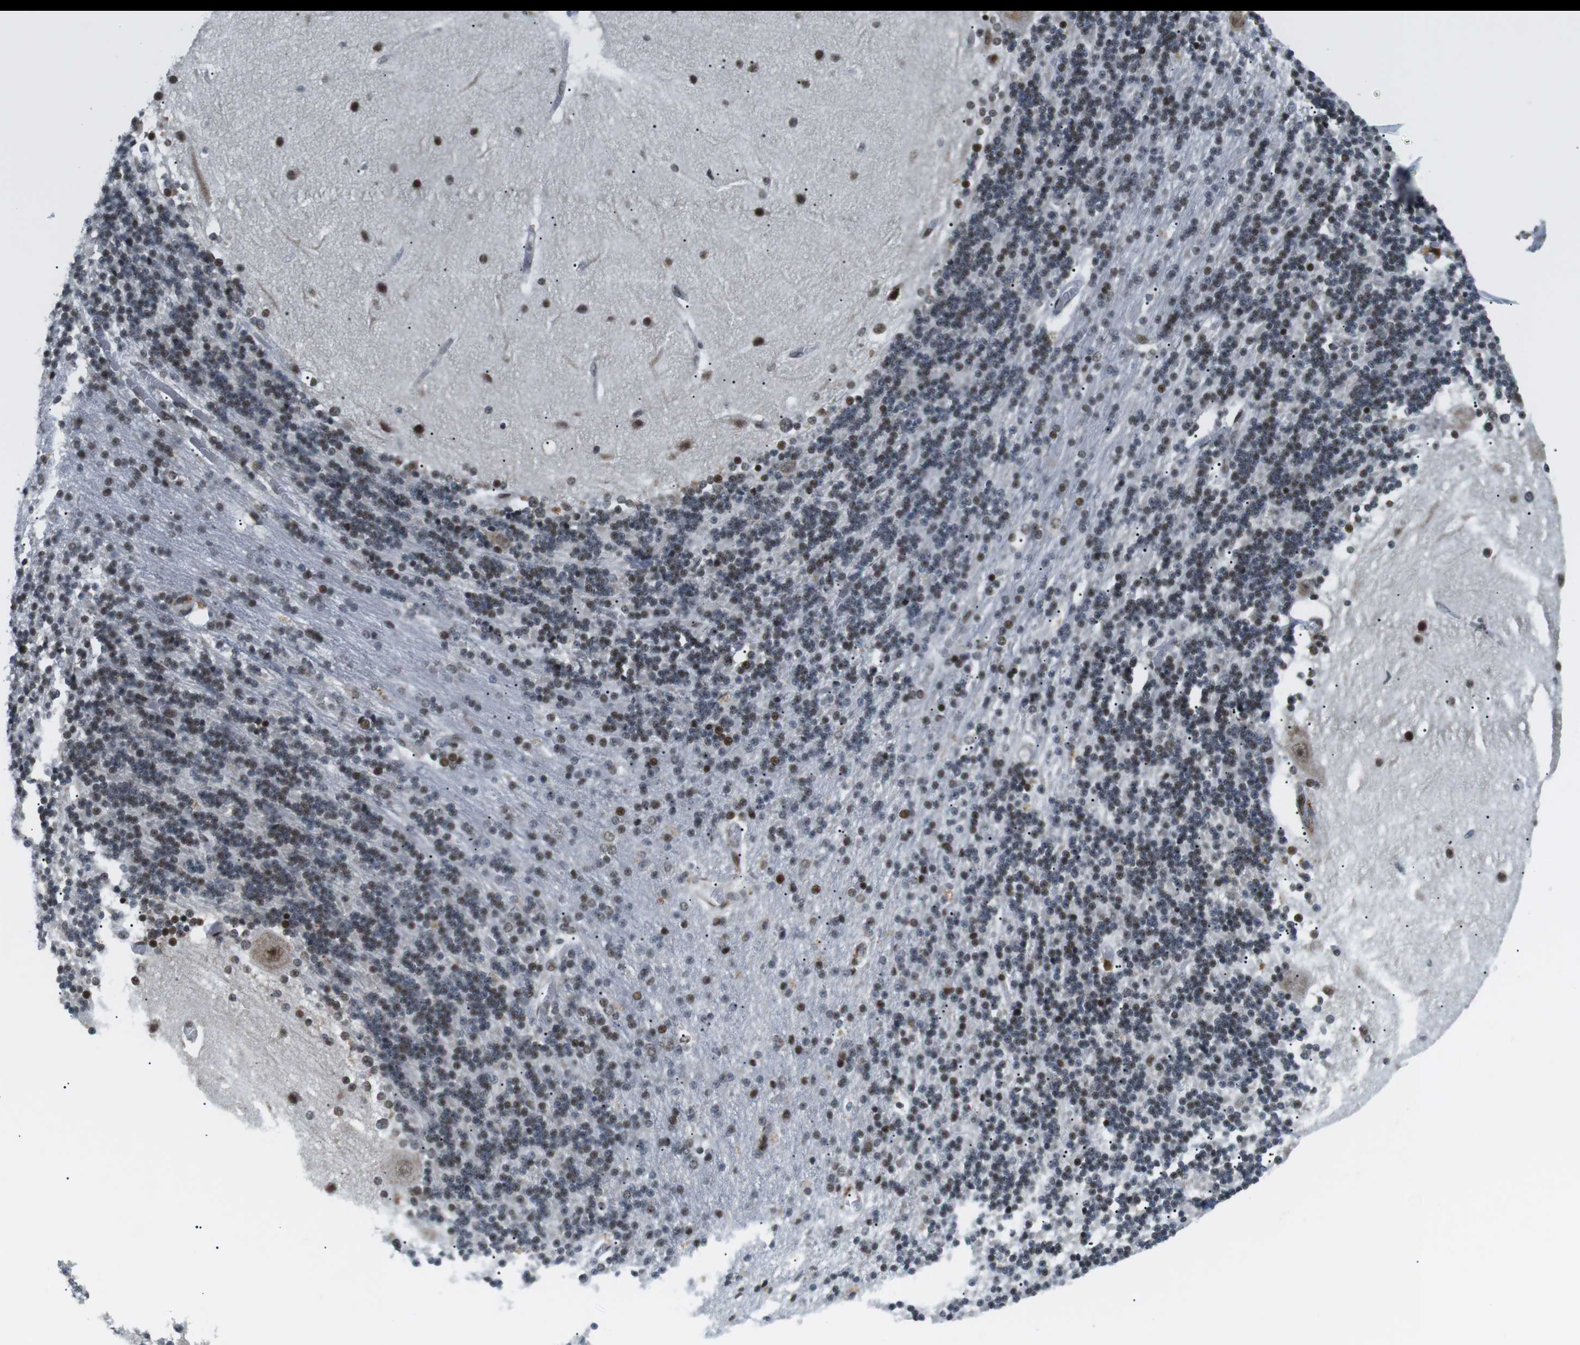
{"staining": {"intensity": "weak", "quantity": "25%-75%", "location": "nuclear"}, "tissue": "cerebellum", "cell_type": "Cells in granular layer", "image_type": "normal", "snomed": [{"axis": "morphology", "description": "Normal tissue, NOS"}, {"axis": "topography", "description": "Cerebellum"}], "caption": "Brown immunohistochemical staining in normal cerebellum shows weak nuclear positivity in about 25%-75% of cells in granular layer. Nuclei are stained in blue.", "gene": "CDC27", "patient": {"sex": "female", "age": 54}}